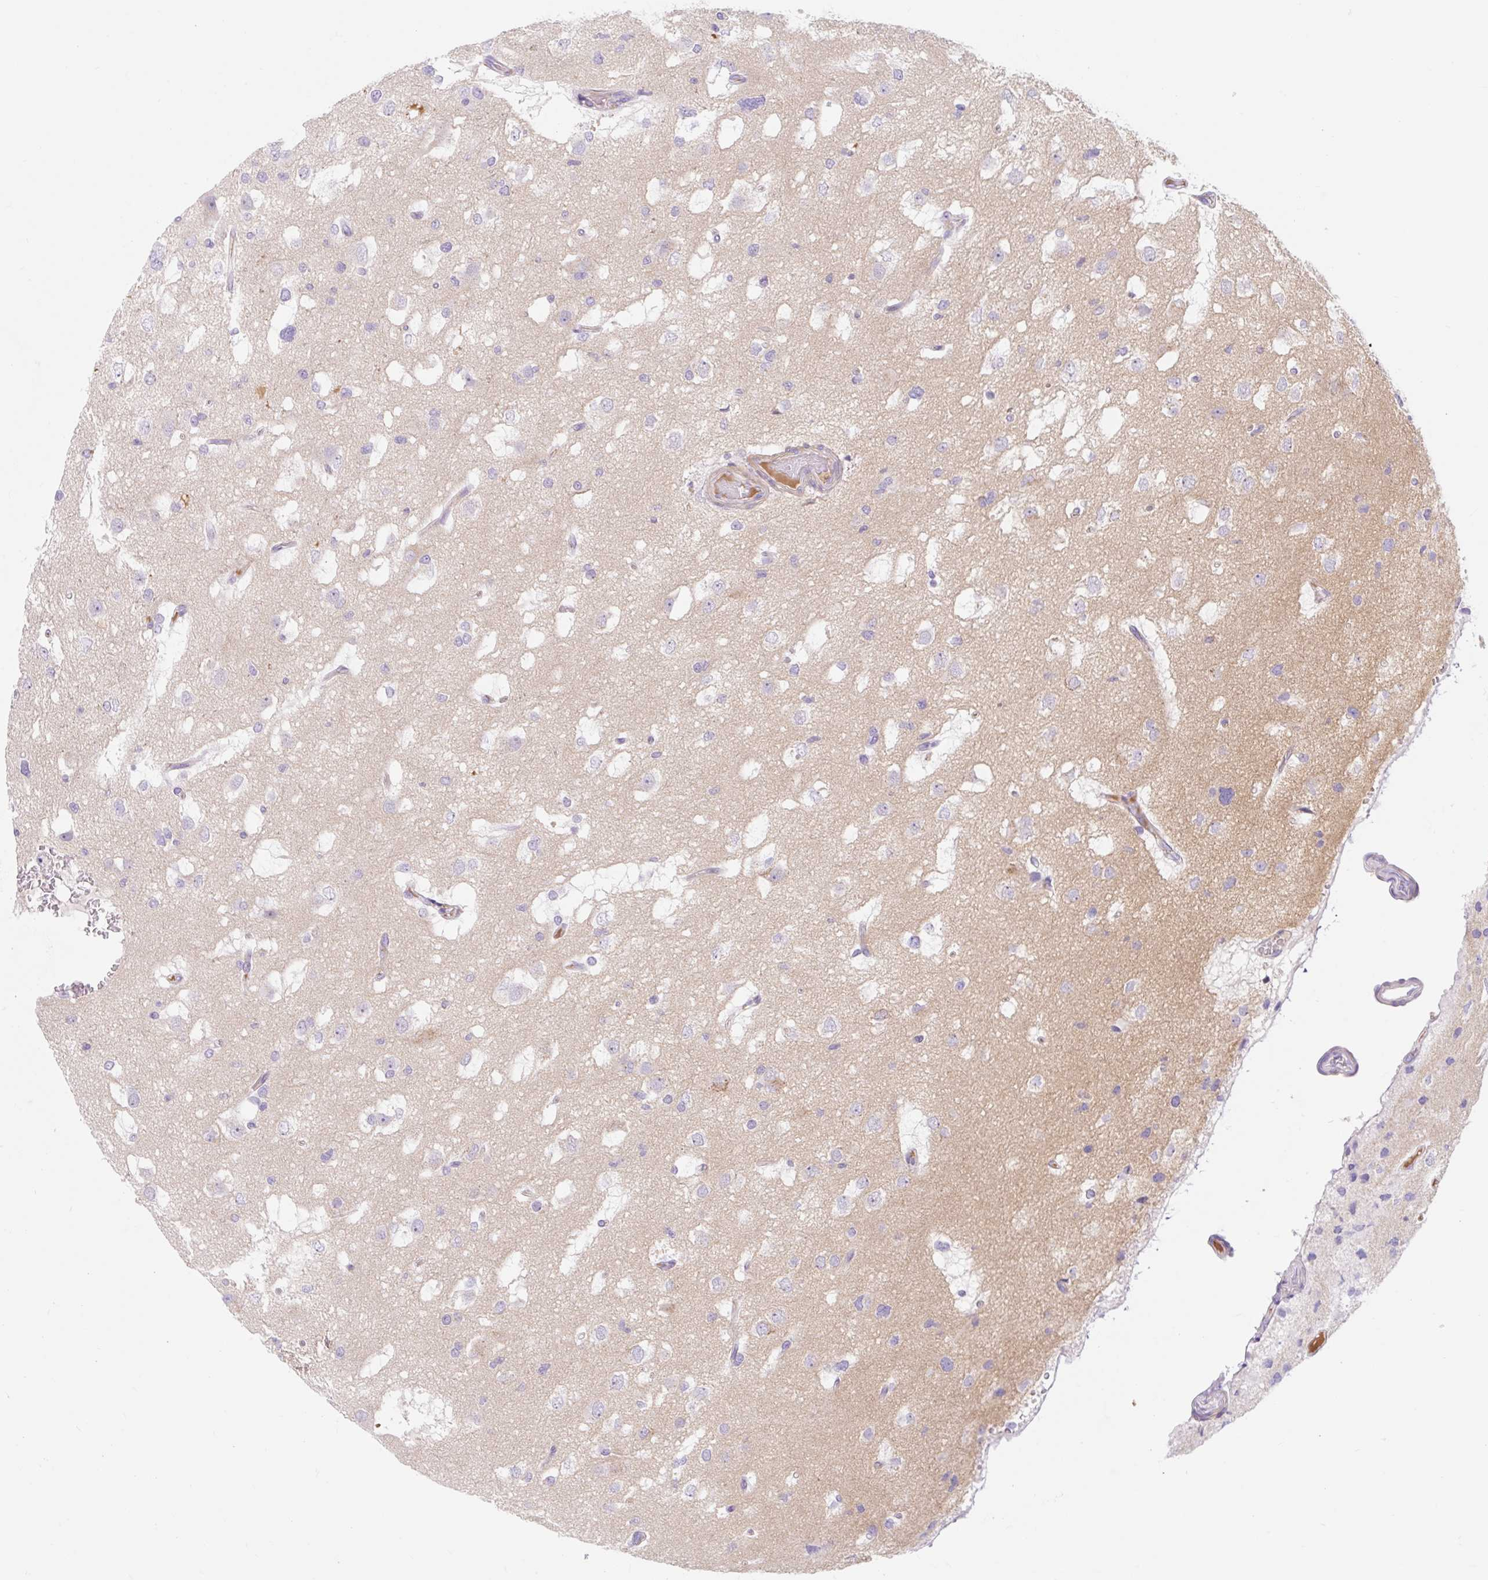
{"staining": {"intensity": "negative", "quantity": "none", "location": "none"}, "tissue": "glioma", "cell_type": "Tumor cells", "image_type": "cancer", "snomed": [{"axis": "morphology", "description": "Glioma, malignant, High grade"}, {"axis": "topography", "description": "Brain"}], "caption": "A high-resolution micrograph shows IHC staining of malignant high-grade glioma, which exhibits no significant staining in tumor cells.", "gene": "SLC28A1", "patient": {"sex": "male", "age": 53}}